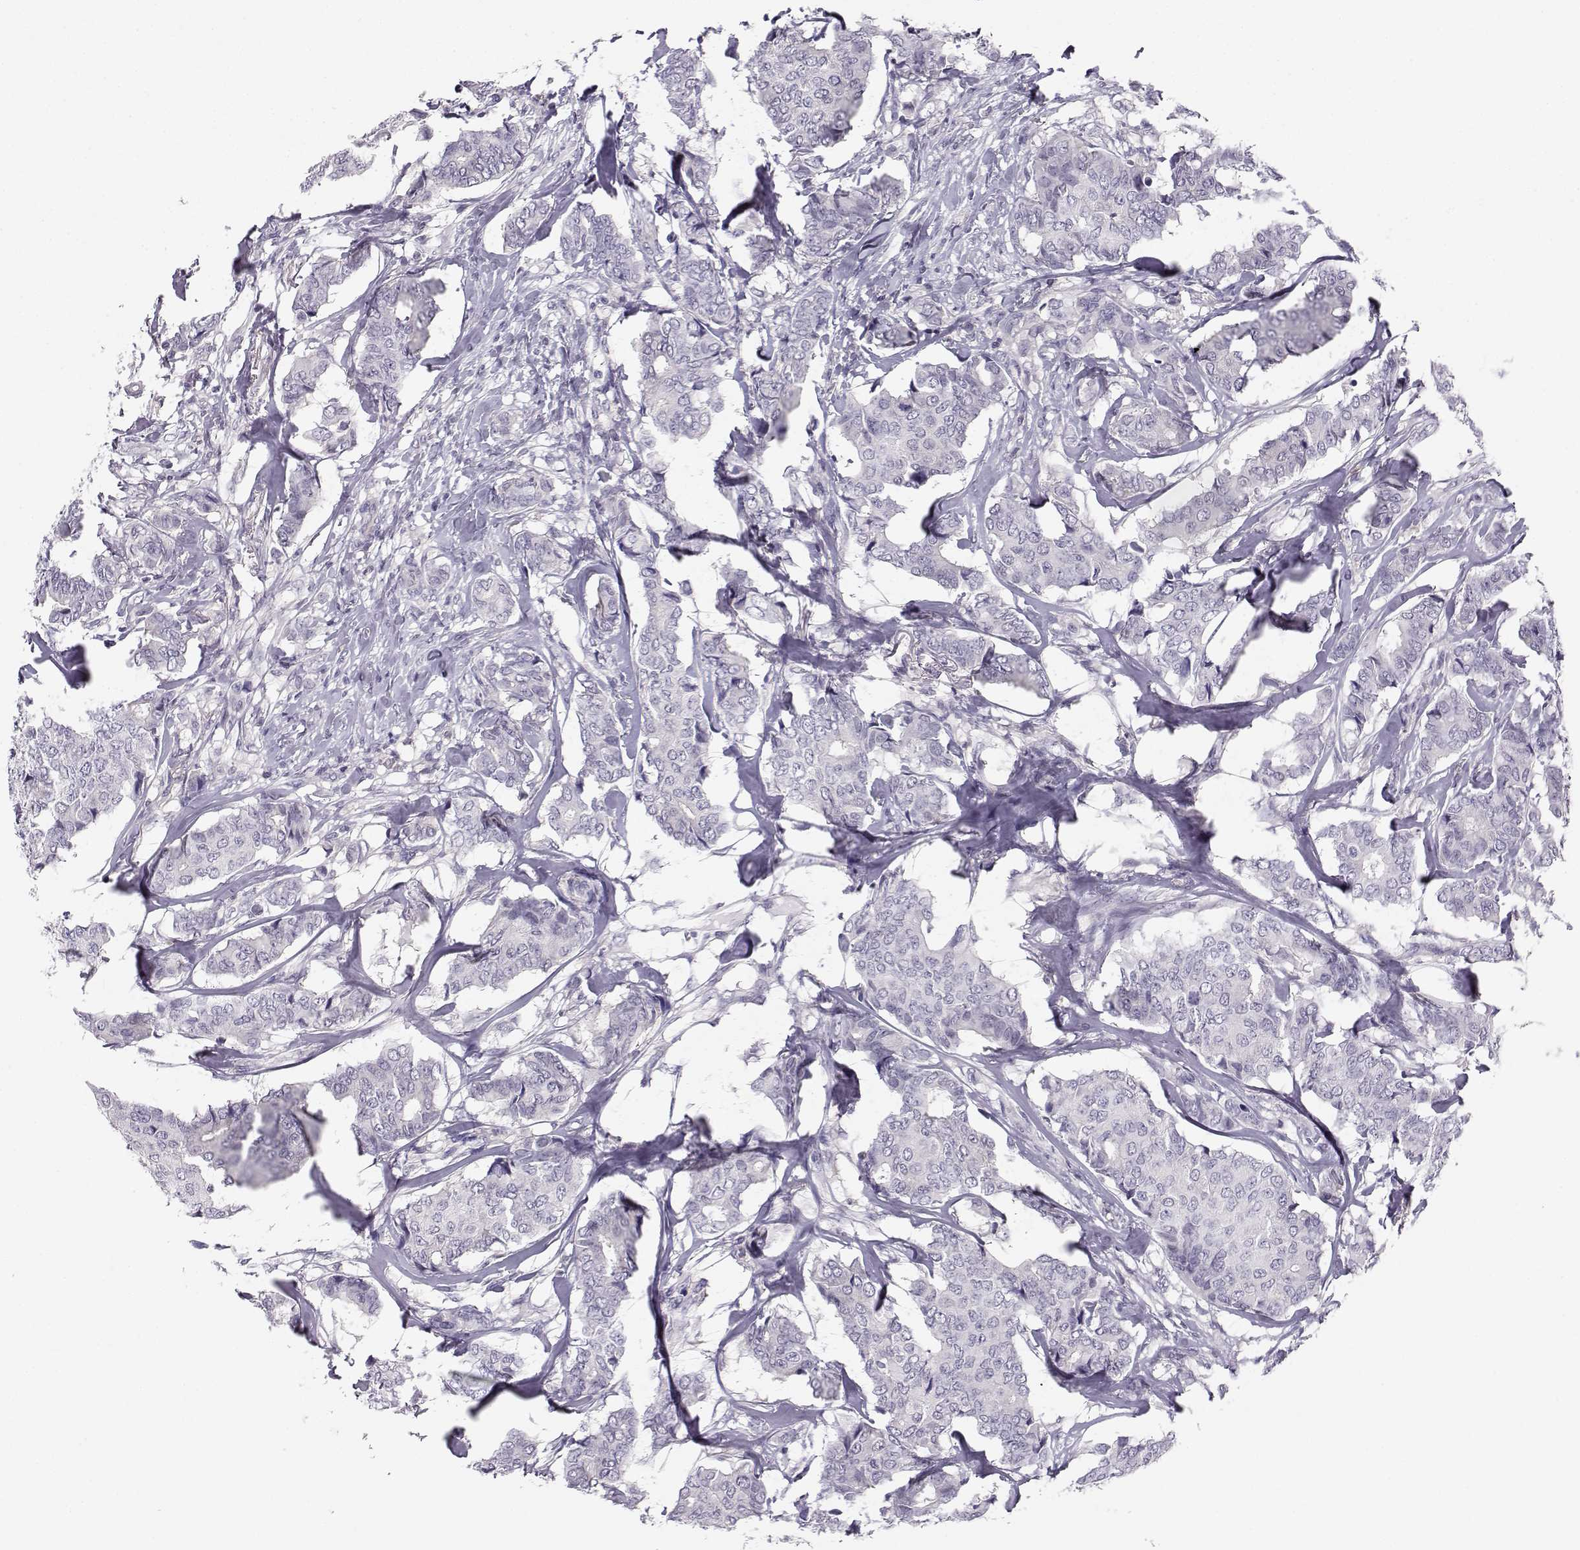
{"staining": {"intensity": "negative", "quantity": "none", "location": "none"}, "tissue": "breast cancer", "cell_type": "Tumor cells", "image_type": "cancer", "snomed": [{"axis": "morphology", "description": "Duct carcinoma"}, {"axis": "topography", "description": "Breast"}], "caption": "High magnification brightfield microscopy of breast infiltrating ductal carcinoma stained with DAB (3,3'-diaminobenzidine) (brown) and counterstained with hematoxylin (blue): tumor cells show no significant positivity.", "gene": "MROH7", "patient": {"sex": "female", "age": 75}}